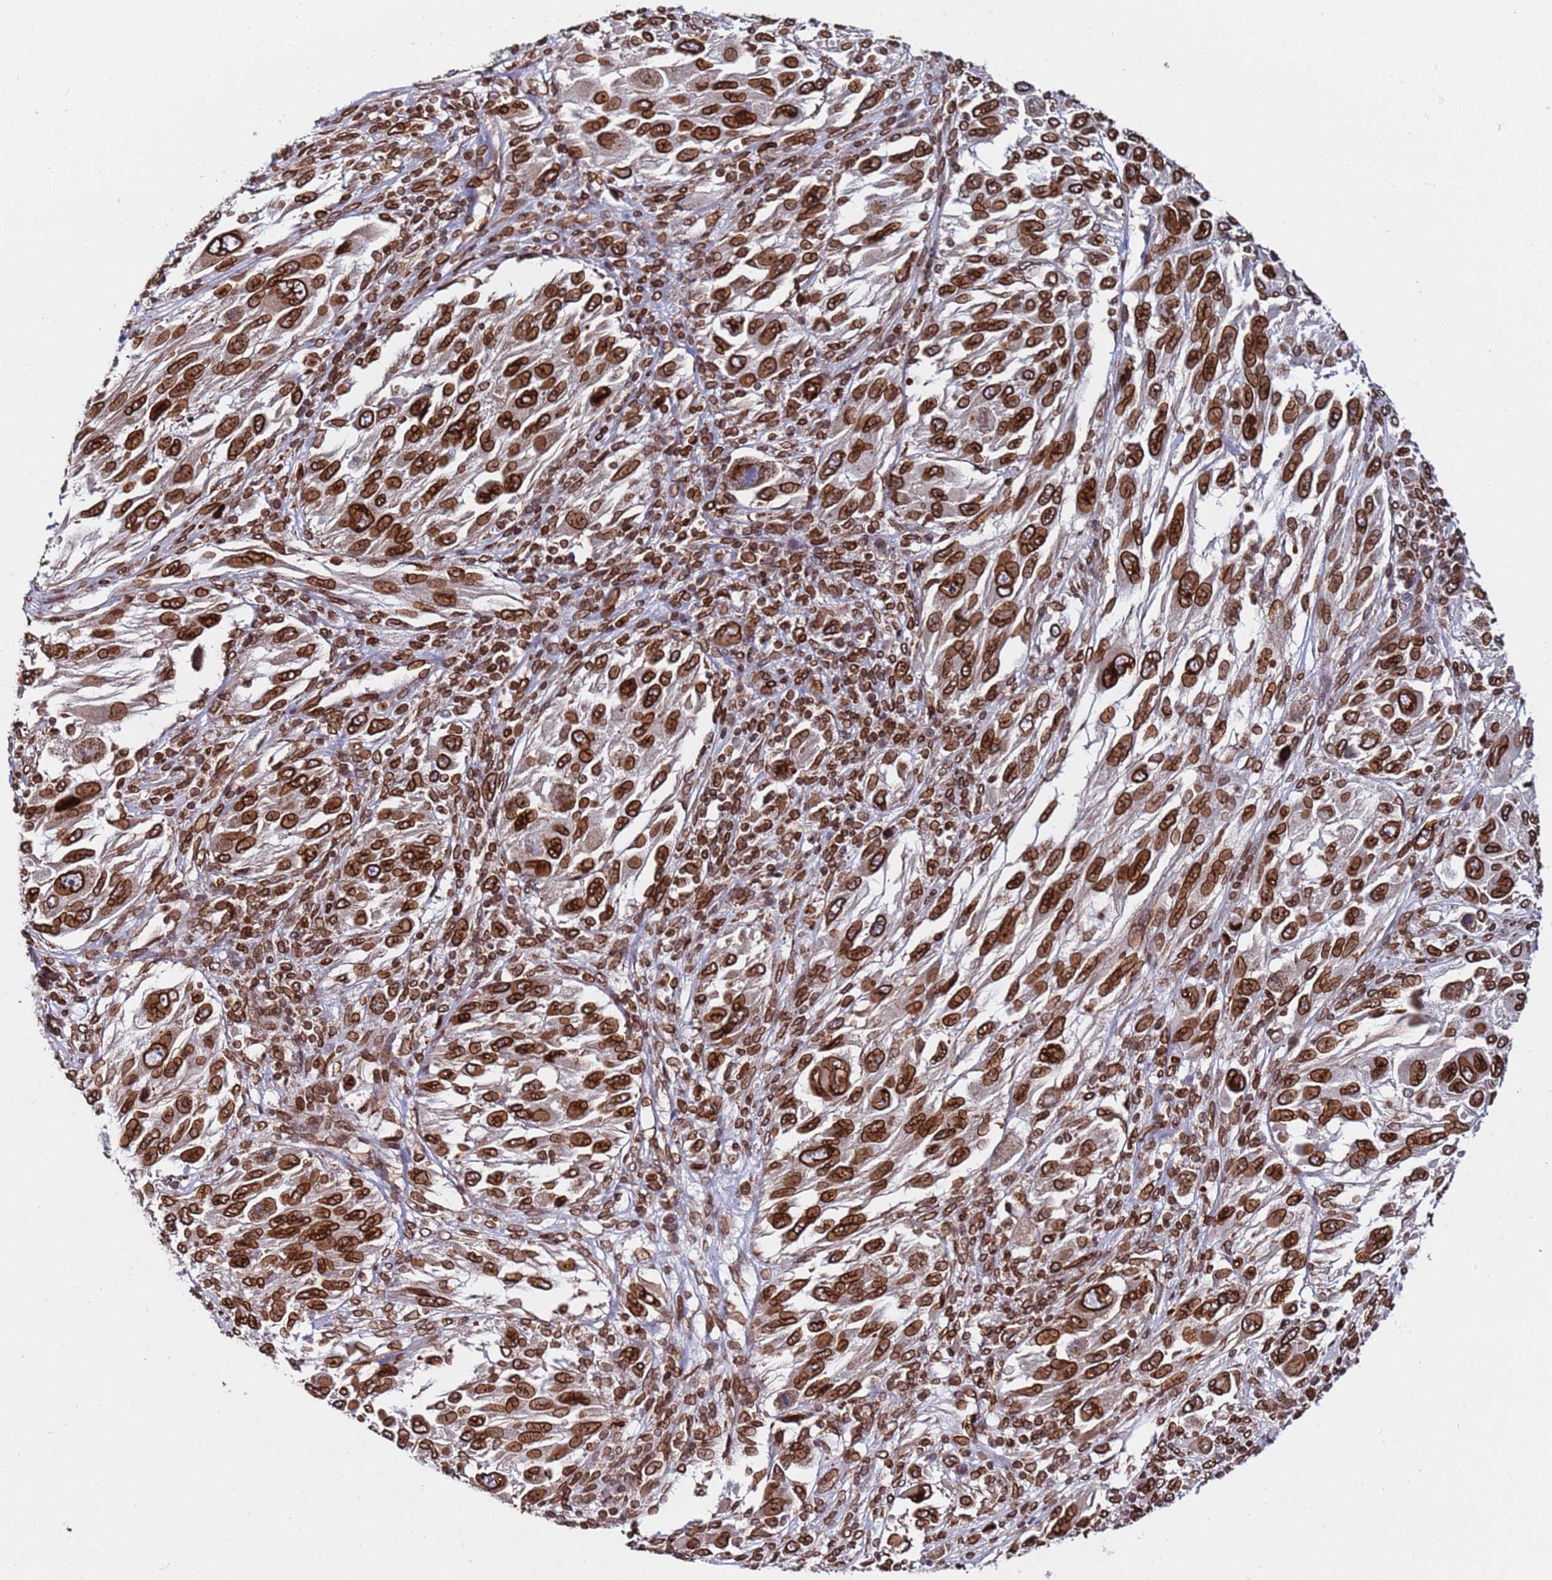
{"staining": {"intensity": "strong", "quantity": ">75%", "location": "cytoplasmic/membranous,nuclear"}, "tissue": "melanoma", "cell_type": "Tumor cells", "image_type": "cancer", "snomed": [{"axis": "morphology", "description": "Malignant melanoma, NOS"}, {"axis": "topography", "description": "Skin"}], "caption": "This image shows melanoma stained with immunohistochemistry to label a protein in brown. The cytoplasmic/membranous and nuclear of tumor cells show strong positivity for the protein. Nuclei are counter-stained blue.", "gene": "TOR1AIP1", "patient": {"sex": "female", "age": 91}}